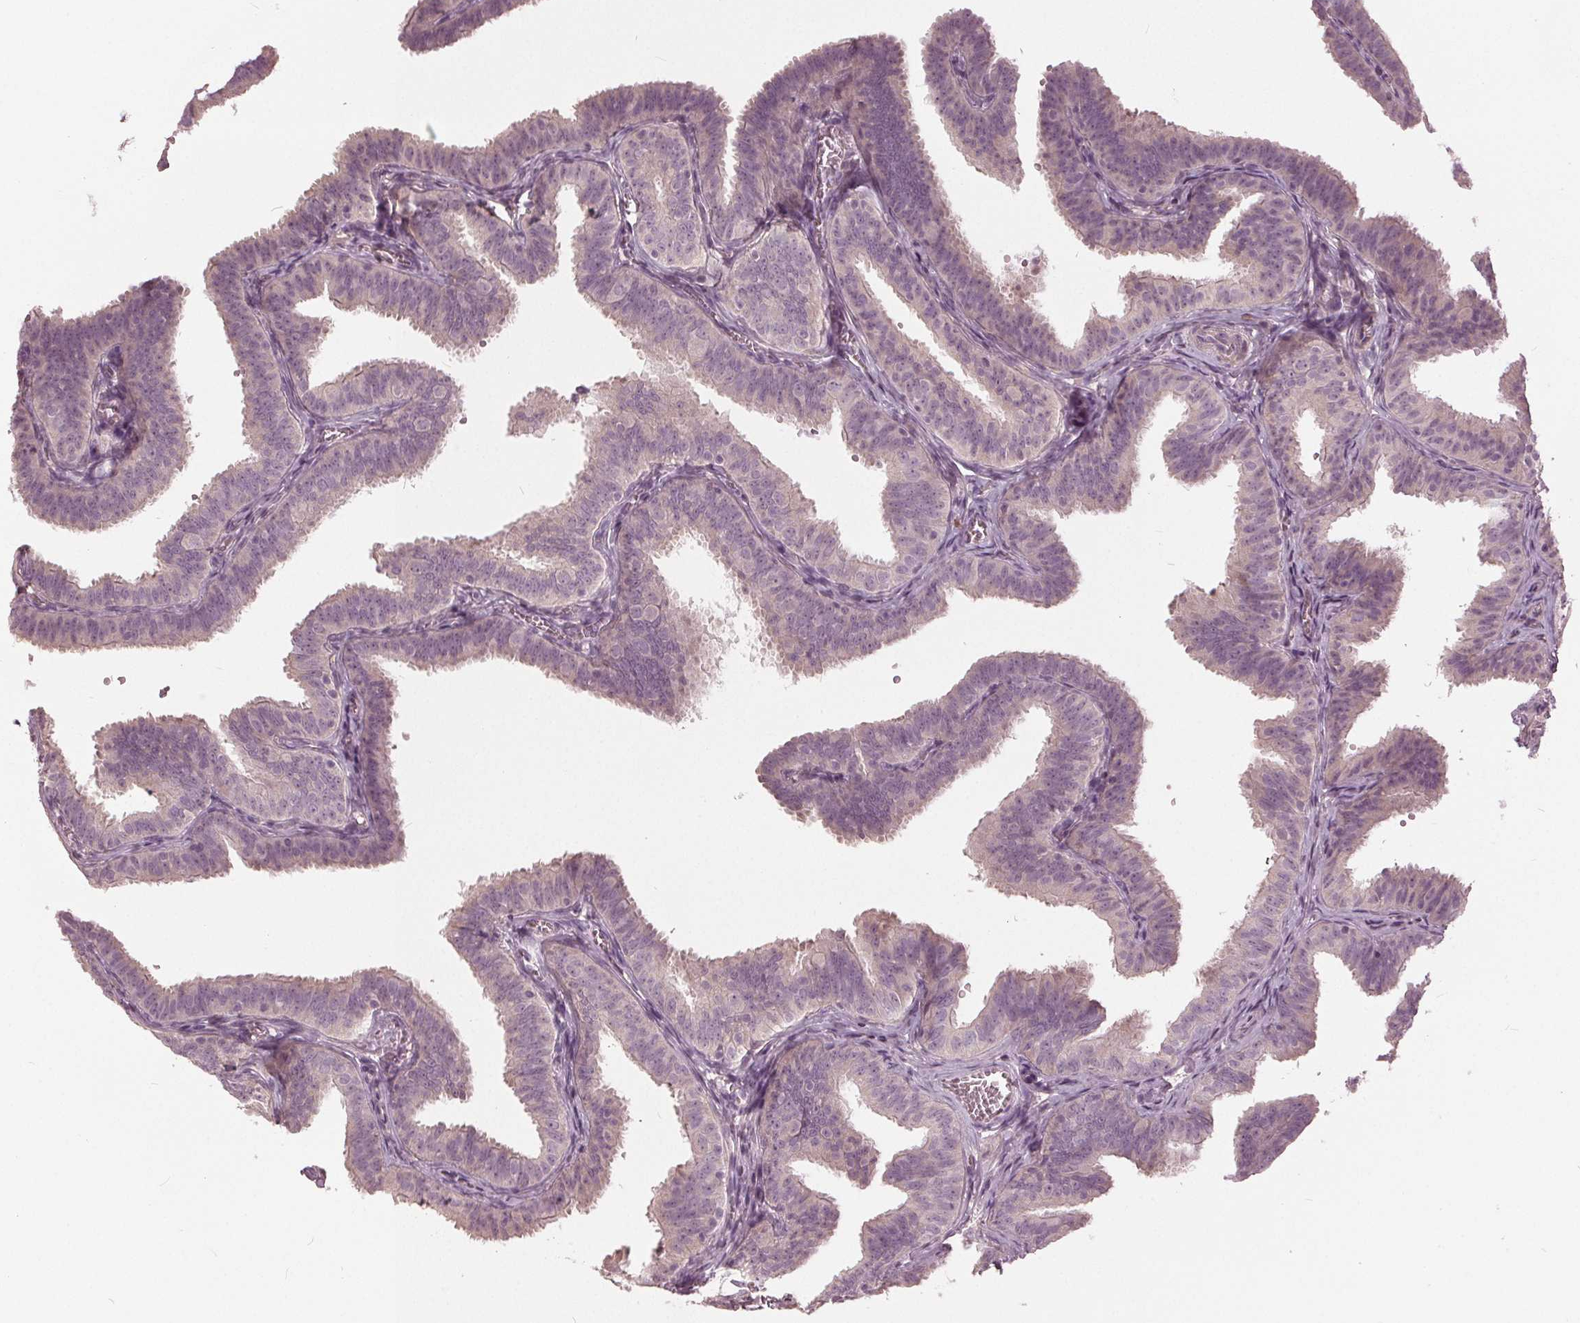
{"staining": {"intensity": "negative", "quantity": "none", "location": "none"}, "tissue": "fallopian tube", "cell_type": "Glandular cells", "image_type": "normal", "snomed": [{"axis": "morphology", "description": "Normal tissue, NOS"}, {"axis": "topography", "description": "Fallopian tube"}], "caption": "A micrograph of fallopian tube stained for a protein shows no brown staining in glandular cells. Nuclei are stained in blue.", "gene": "KLK13", "patient": {"sex": "female", "age": 25}}